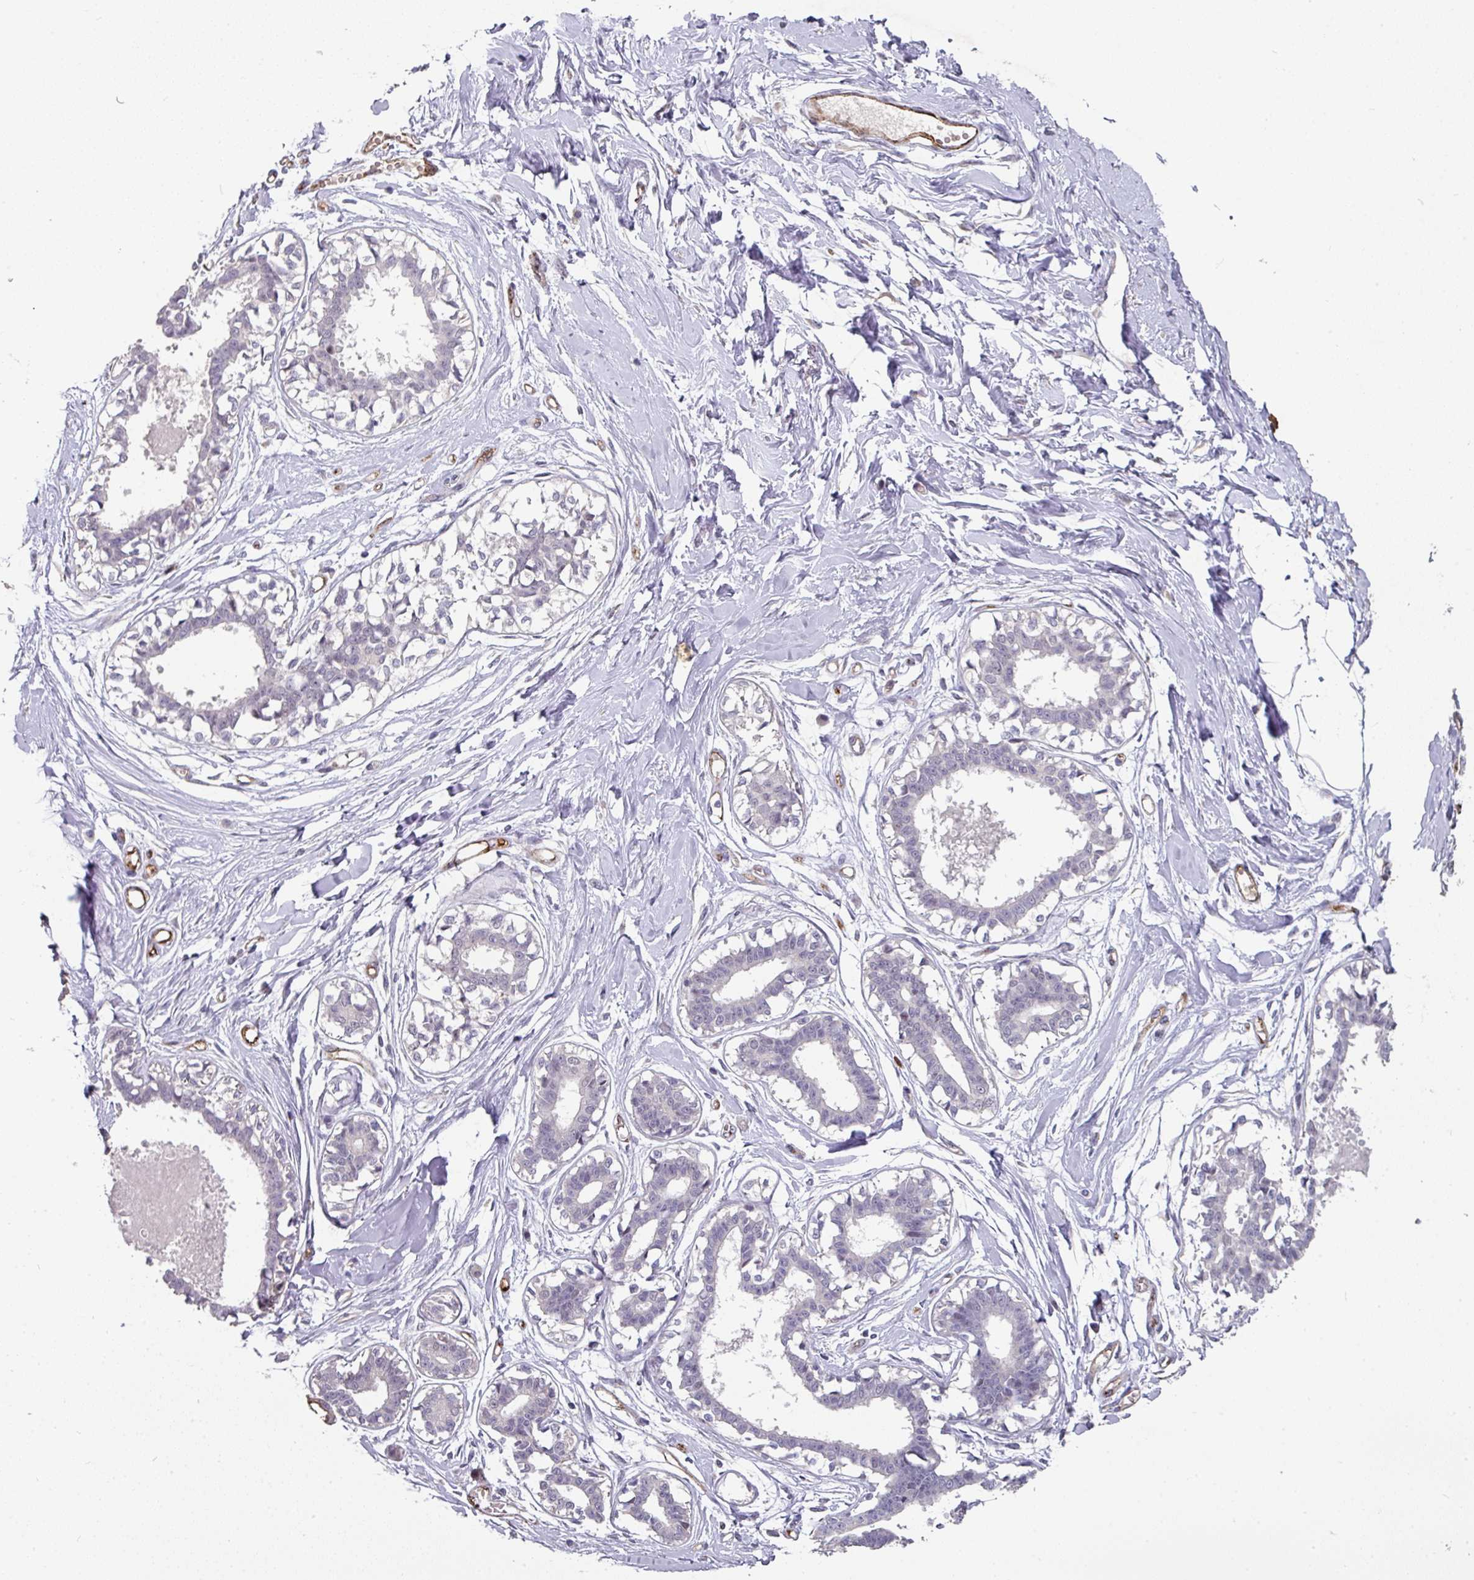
{"staining": {"intensity": "negative", "quantity": "none", "location": "none"}, "tissue": "breast", "cell_type": "Adipocytes", "image_type": "normal", "snomed": [{"axis": "morphology", "description": "Normal tissue, NOS"}, {"axis": "topography", "description": "Breast"}], "caption": "Breast stained for a protein using immunohistochemistry displays no expression adipocytes.", "gene": "SIDT2", "patient": {"sex": "female", "age": 45}}